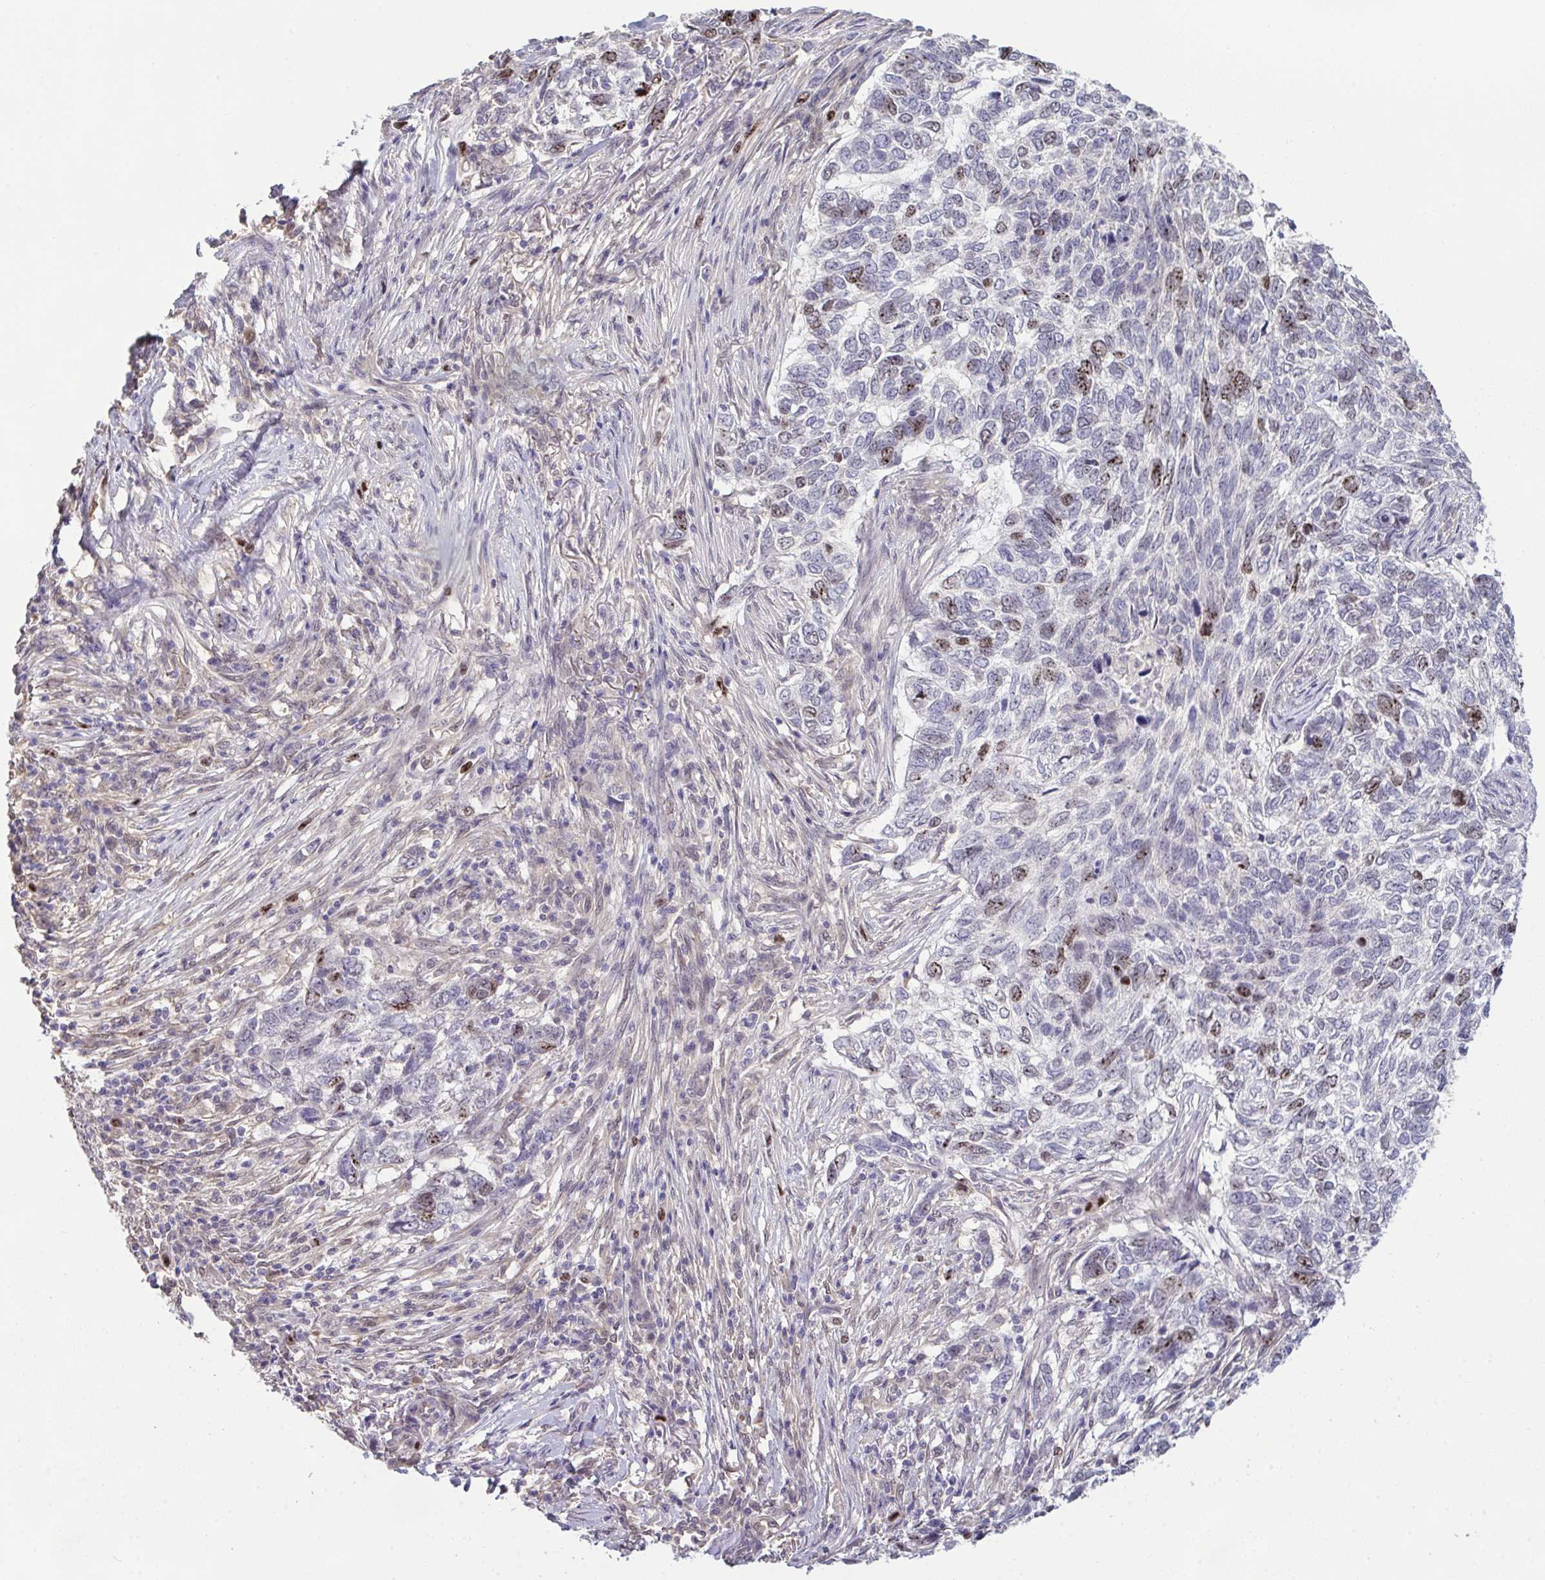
{"staining": {"intensity": "moderate", "quantity": "<25%", "location": "nuclear"}, "tissue": "skin cancer", "cell_type": "Tumor cells", "image_type": "cancer", "snomed": [{"axis": "morphology", "description": "Basal cell carcinoma"}, {"axis": "topography", "description": "Skin"}], "caption": "DAB (3,3'-diaminobenzidine) immunohistochemical staining of human skin basal cell carcinoma shows moderate nuclear protein staining in approximately <25% of tumor cells. The staining was performed using DAB (3,3'-diaminobenzidine) to visualize the protein expression in brown, while the nuclei were stained in blue with hematoxylin (Magnification: 20x).", "gene": "SETD7", "patient": {"sex": "female", "age": 65}}